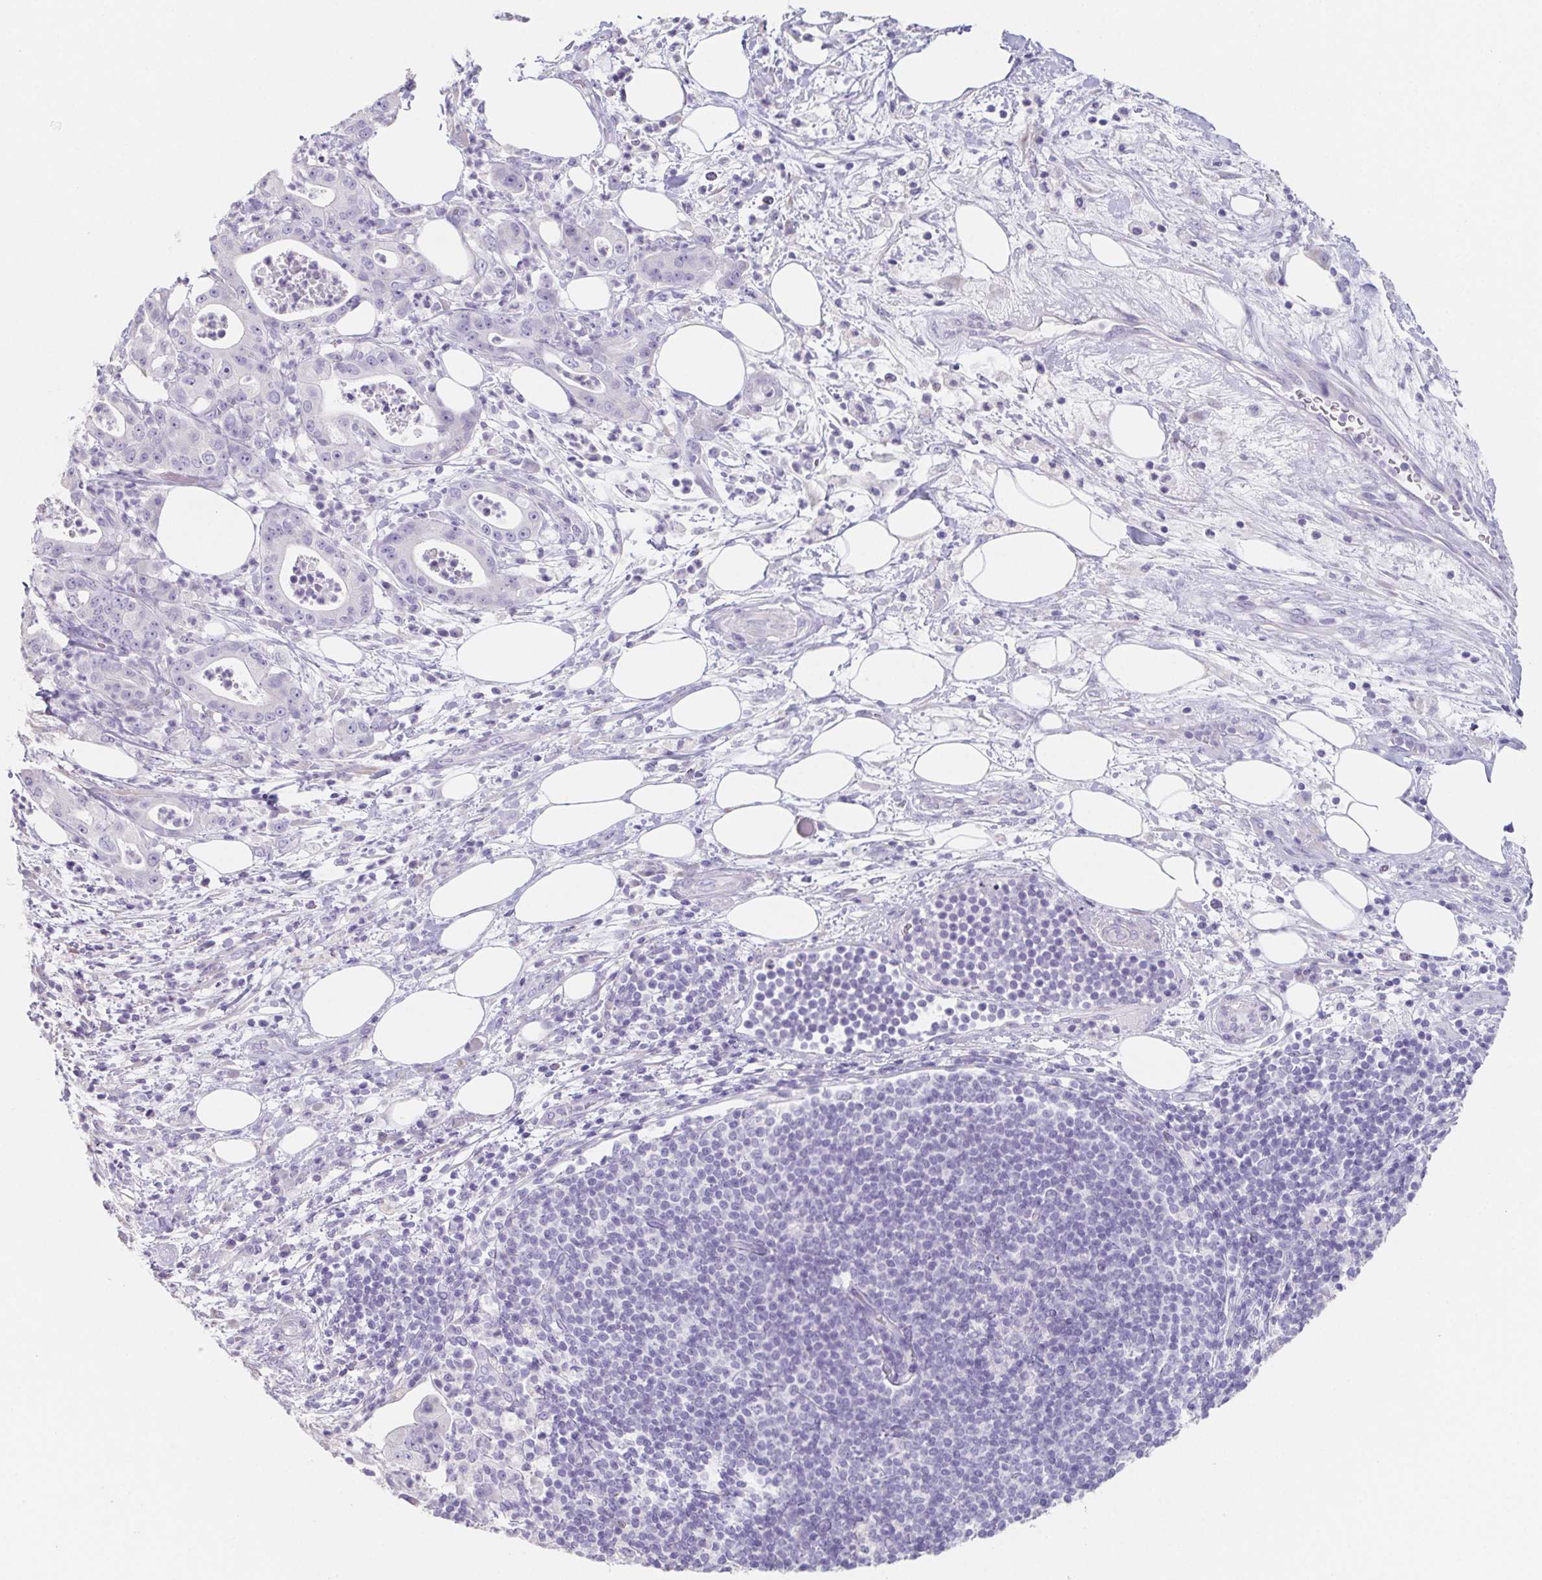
{"staining": {"intensity": "negative", "quantity": "none", "location": "none"}, "tissue": "pancreatic cancer", "cell_type": "Tumor cells", "image_type": "cancer", "snomed": [{"axis": "morphology", "description": "Adenocarcinoma, NOS"}, {"axis": "topography", "description": "Pancreas"}], "caption": "Immunohistochemistry (IHC) of pancreatic adenocarcinoma shows no positivity in tumor cells.", "gene": "HDGFL1", "patient": {"sex": "male", "age": 71}}